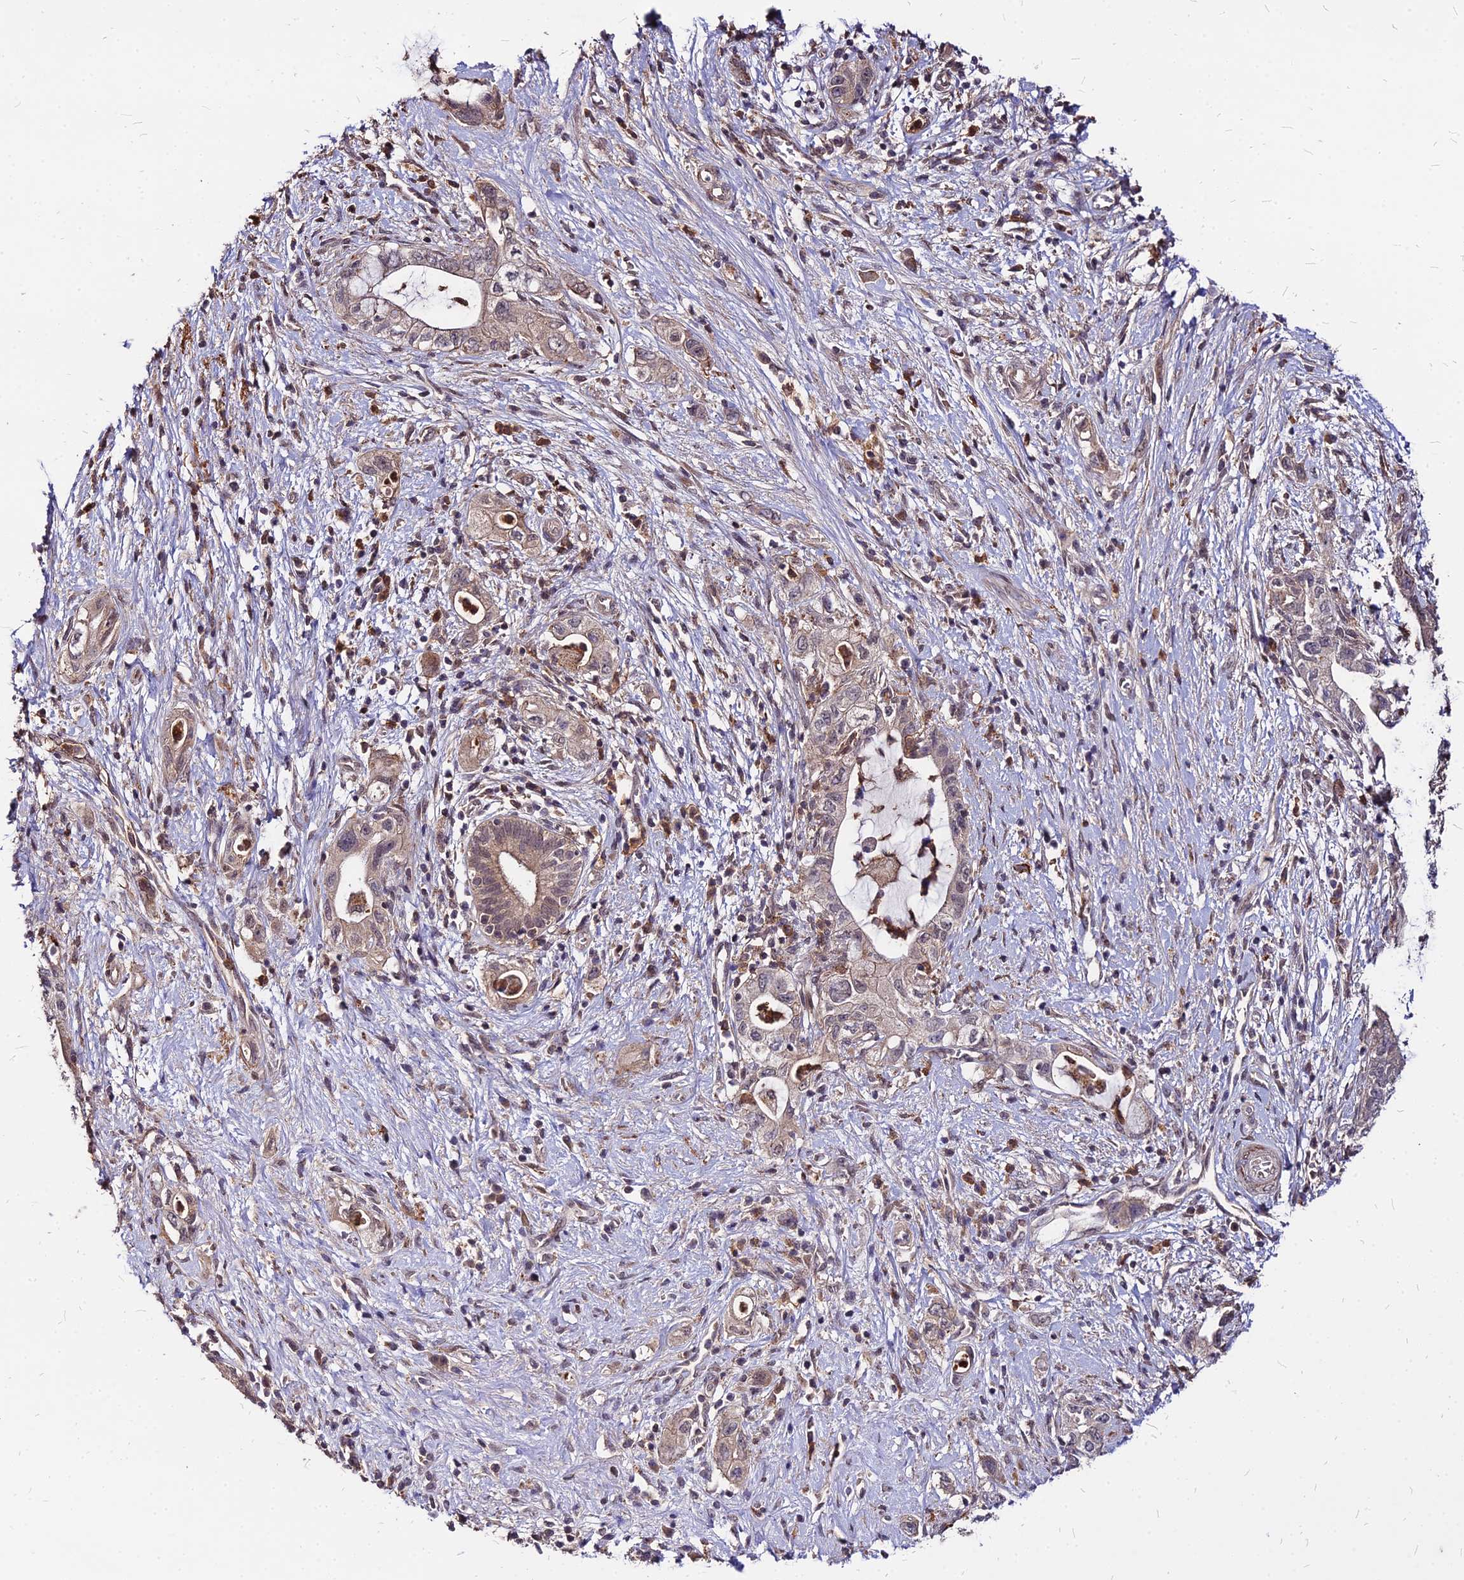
{"staining": {"intensity": "weak", "quantity": "<25%", "location": "cytoplasmic/membranous"}, "tissue": "pancreatic cancer", "cell_type": "Tumor cells", "image_type": "cancer", "snomed": [{"axis": "morphology", "description": "Adenocarcinoma, NOS"}, {"axis": "topography", "description": "Pancreas"}], "caption": "A high-resolution micrograph shows immunohistochemistry (IHC) staining of pancreatic cancer (adenocarcinoma), which demonstrates no significant staining in tumor cells. Brightfield microscopy of immunohistochemistry stained with DAB (3,3'-diaminobenzidine) (brown) and hematoxylin (blue), captured at high magnification.", "gene": "APBA3", "patient": {"sex": "female", "age": 73}}